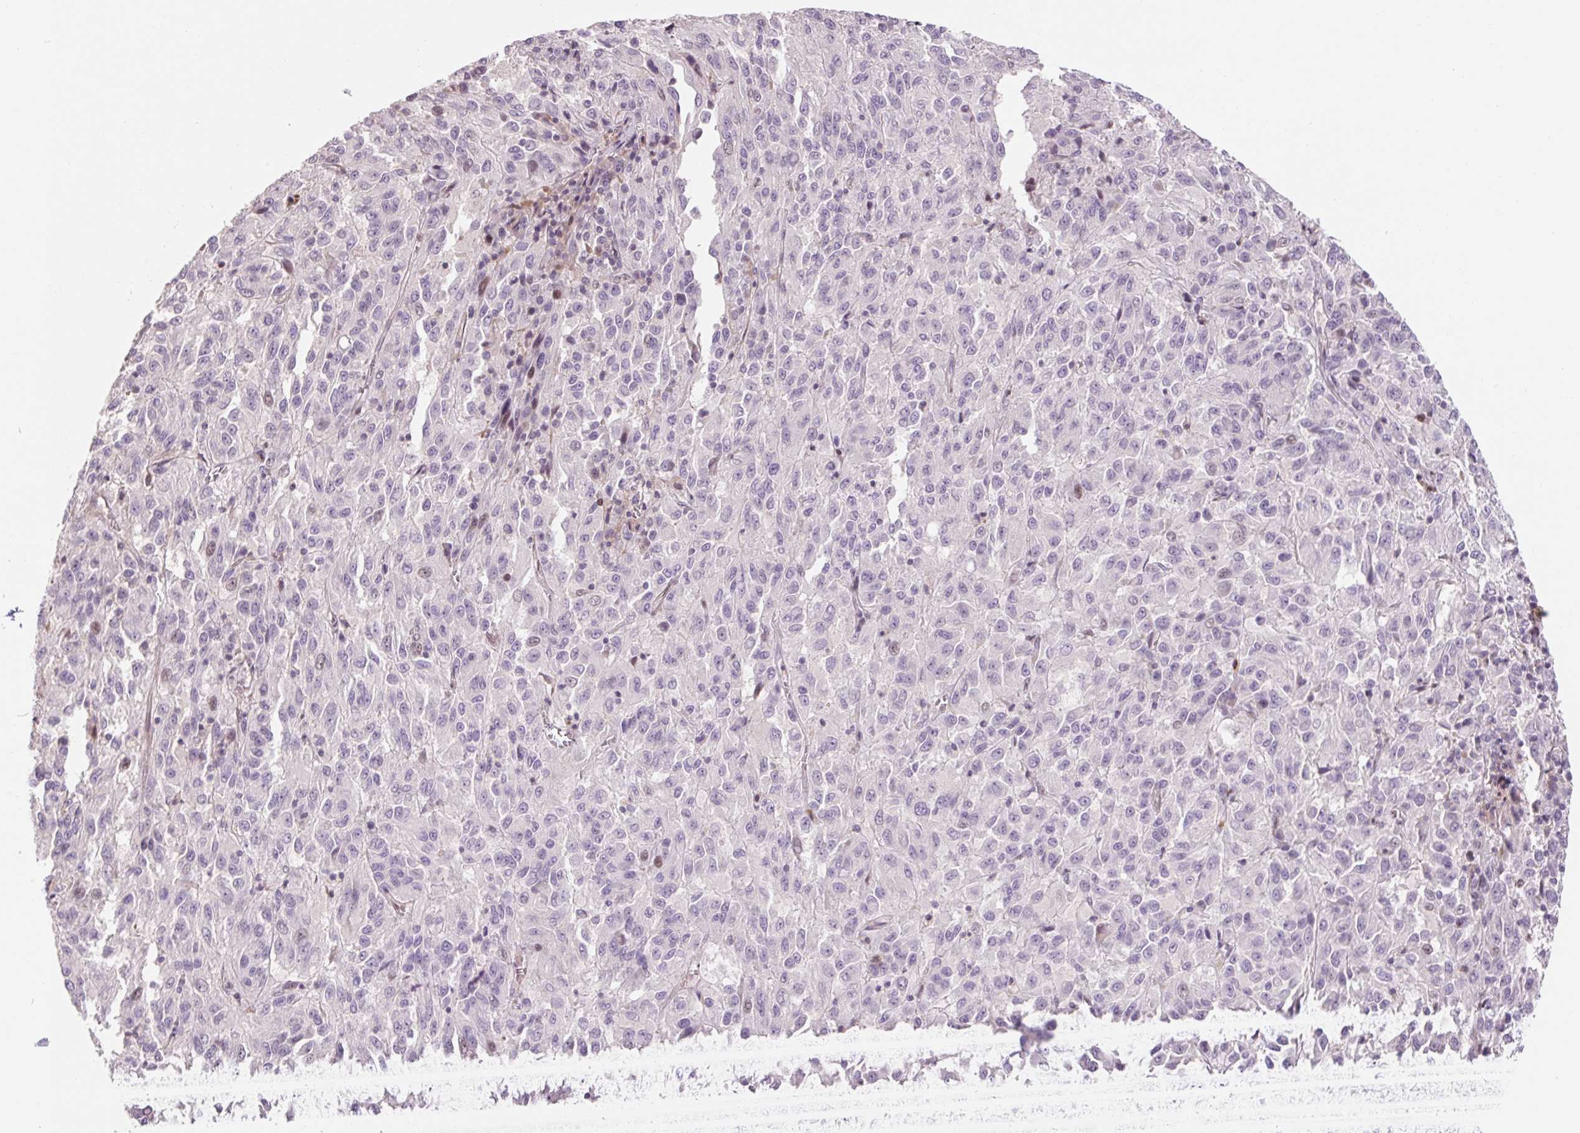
{"staining": {"intensity": "weak", "quantity": "<25%", "location": "nuclear"}, "tissue": "melanoma", "cell_type": "Tumor cells", "image_type": "cancer", "snomed": [{"axis": "morphology", "description": "Malignant melanoma, Metastatic site"}, {"axis": "topography", "description": "Lung"}], "caption": "Tumor cells are negative for protein expression in human malignant melanoma (metastatic site).", "gene": "ZNF552", "patient": {"sex": "male", "age": 64}}